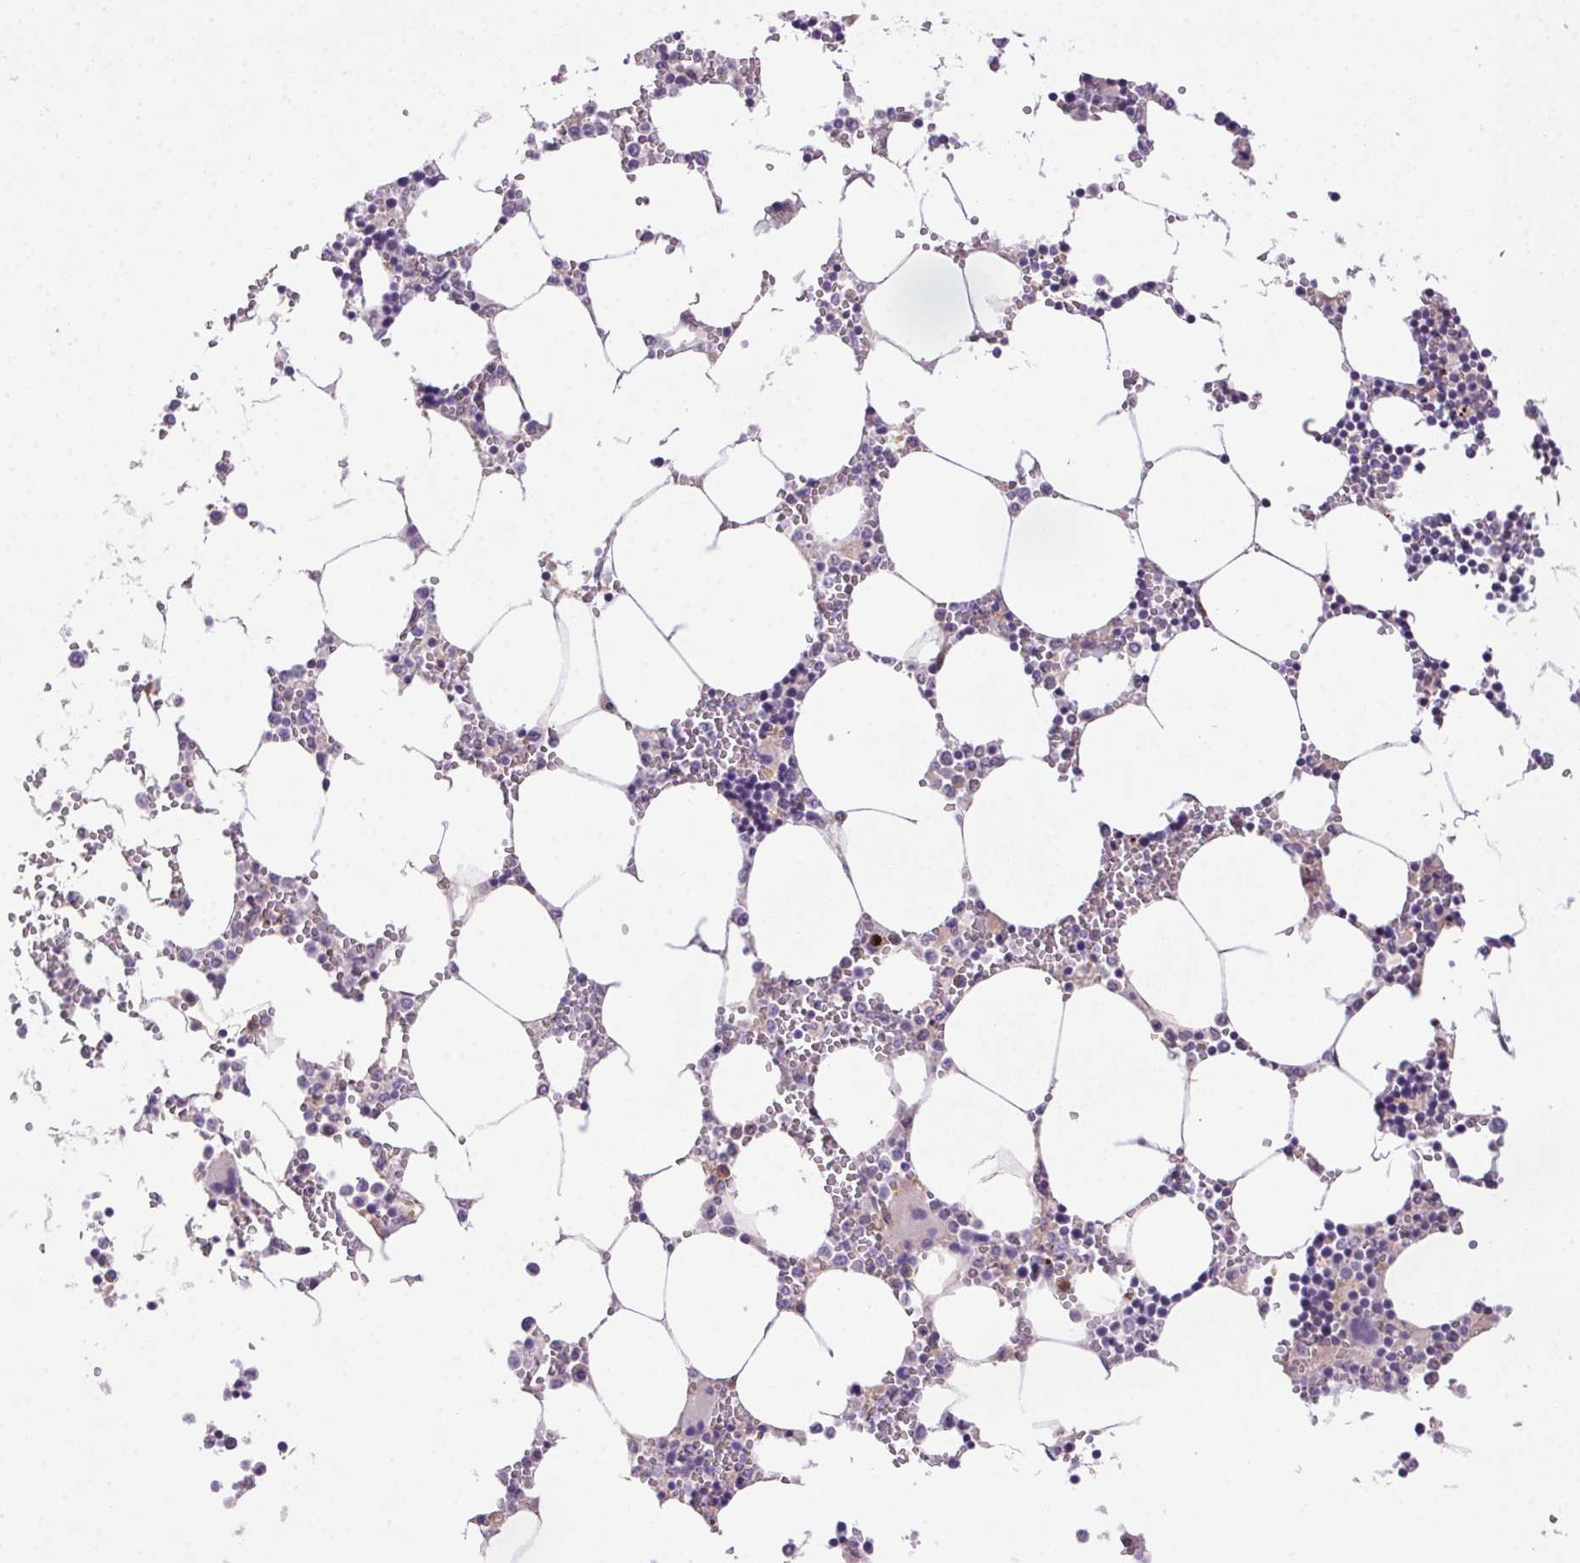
{"staining": {"intensity": "weak", "quantity": "<25%", "location": "cytoplasmic/membranous"}, "tissue": "bone marrow", "cell_type": "Hematopoietic cells", "image_type": "normal", "snomed": [{"axis": "morphology", "description": "Normal tissue, NOS"}, {"axis": "topography", "description": "Bone marrow"}], "caption": "This is a image of immunohistochemistry (IHC) staining of unremarkable bone marrow, which shows no expression in hematopoietic cells. (DAB IHC, high magnification).", "gene": "LRRTM1", "patient": {"sex": "male", "age": 54}}